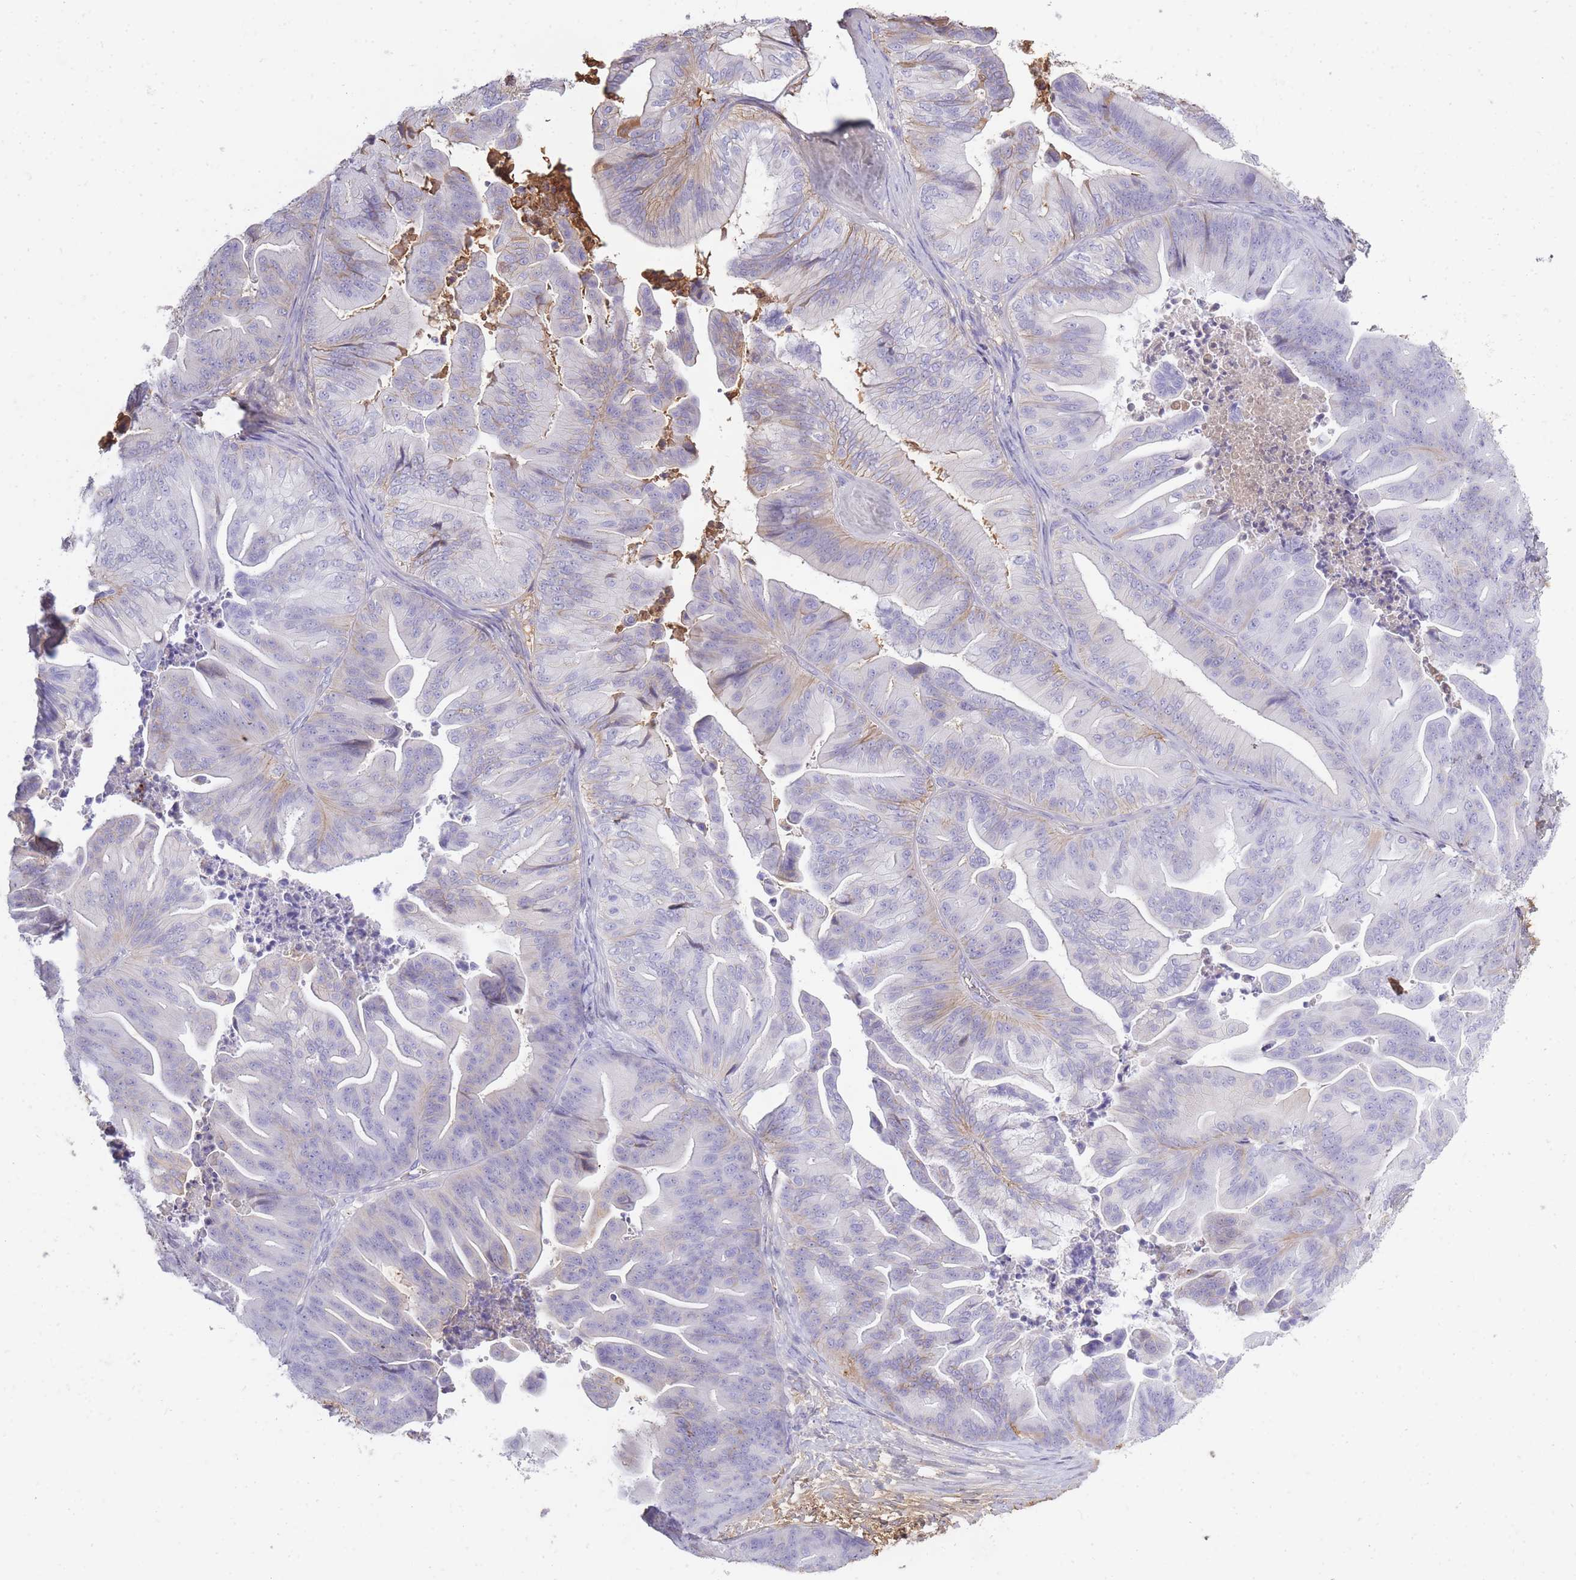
{"staining": {"intensity": "negative", "quantity": "none", "location": "none"}, "tissue": "ovarian cancer", "cell_type": "Tumor cells", "image_type": "cancer", "snomed": [{"axis": "morphology", "description": "Cystadenocarcinoma, mucinous, NOS"}, {"axis": "topography", "description": "Ovary"}], "caption": "Immunohistochemical staining of ovarian cancer reveals no significant expression in tumor cells. The staining is performed using DAB brown chromogen with nuclei counter-stained in using hematoxylin.", "gene": "IGKV1D-42", "patient": {"sex": "female", "age": 67}}